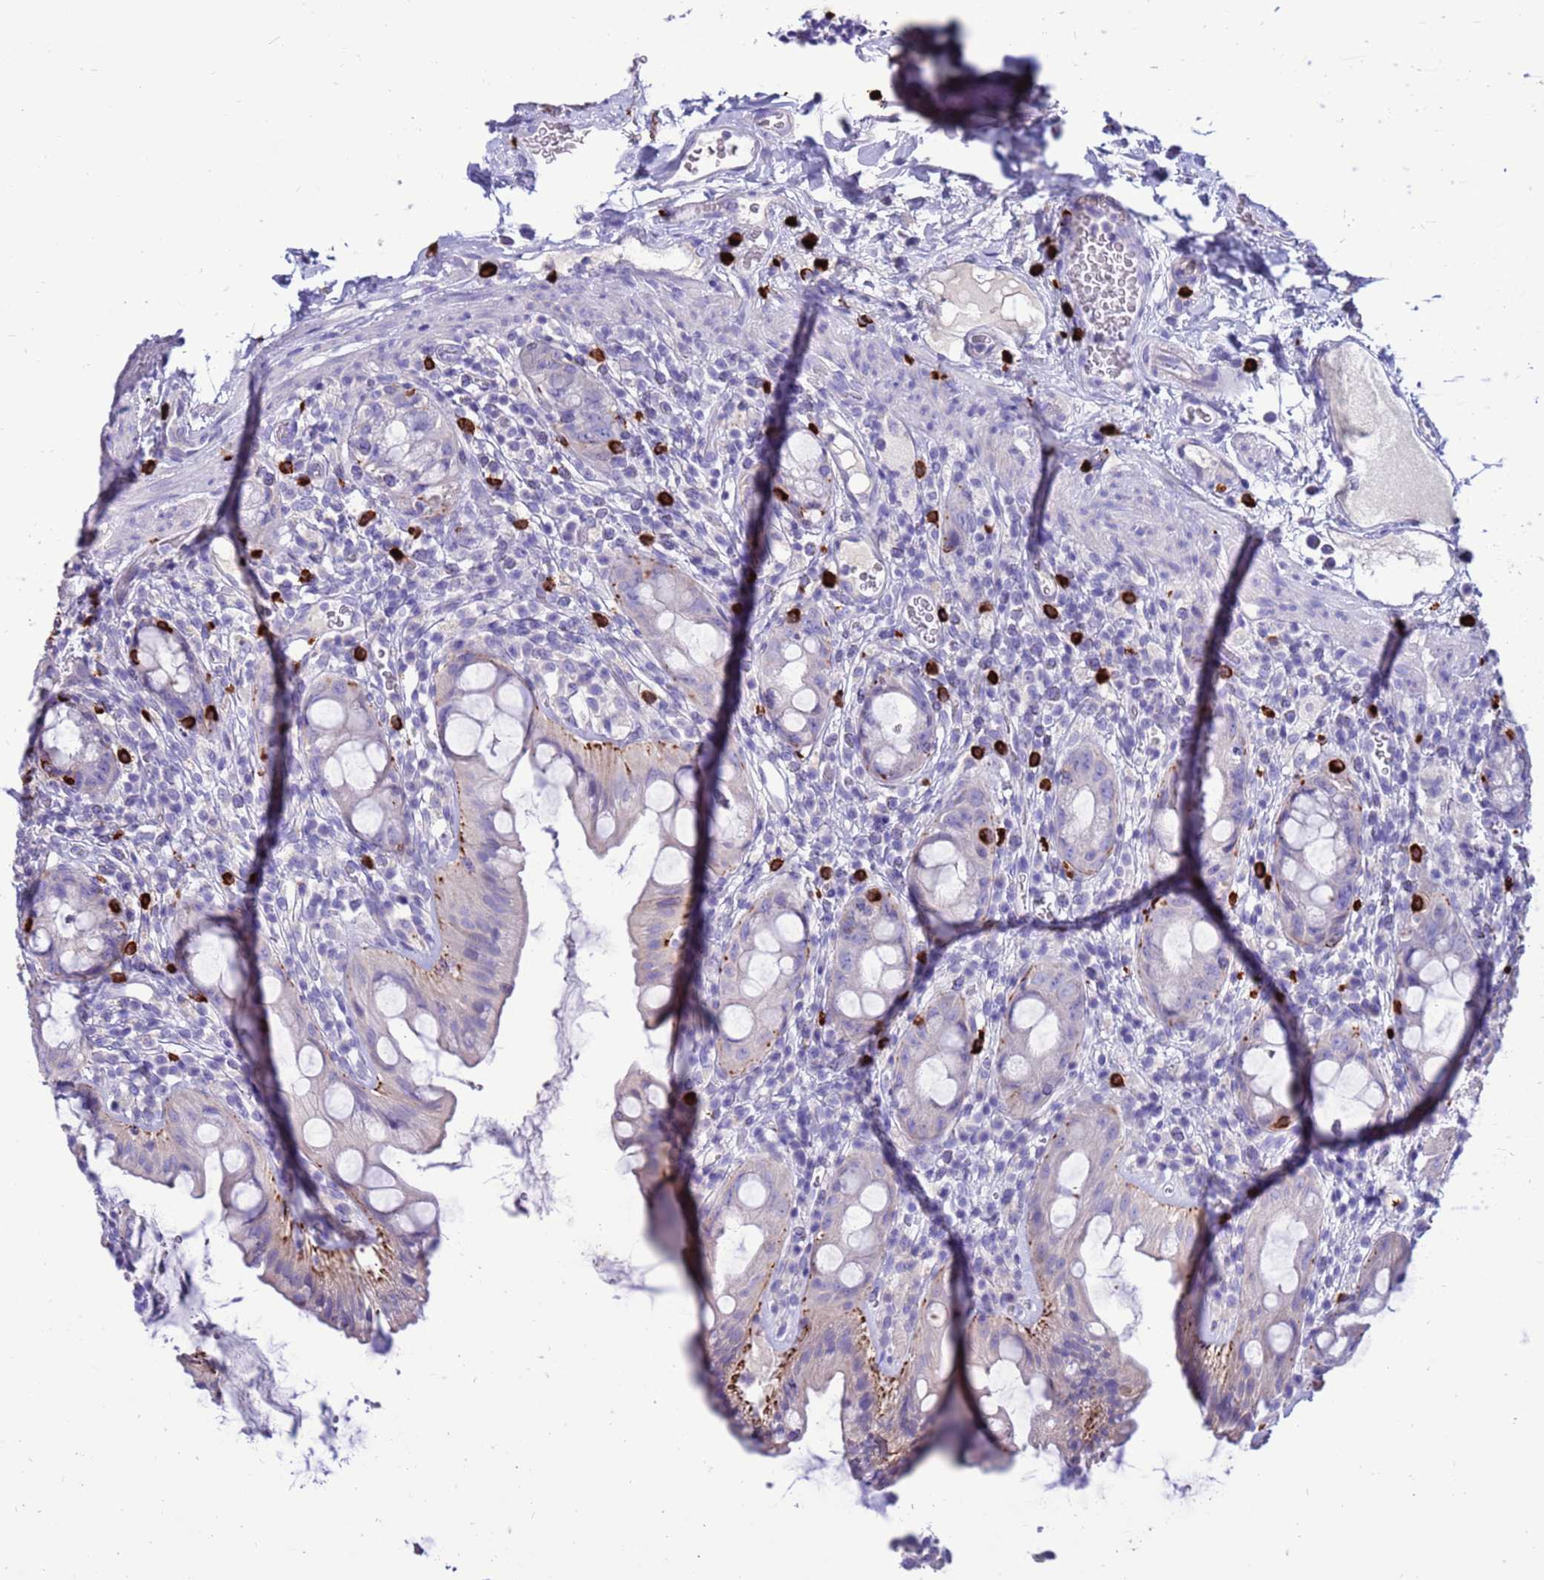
{"staining": {"intensity": "moderate", "quantity": "<25%", "location": "cytoplasmic/membranous"}, "tissue": "rectum", "cell_type": "Glandular cells", "image_type": "normal", "snomed": [{"axis": "morphology", "description": "Normal tissue, NOS"}, {"axis": "topography", "description": "Rectum"}], "caption": "DAB immunohistochemical staining of normal human rectum demonstrates moderate cytoplasmic/membranous protein staining in about <25% of glandular cells. The protein is shown in brown color, while the nuclei are stained blue.", "gene": "PDE10A", "patient": {"sex": "female", "age": 57}}